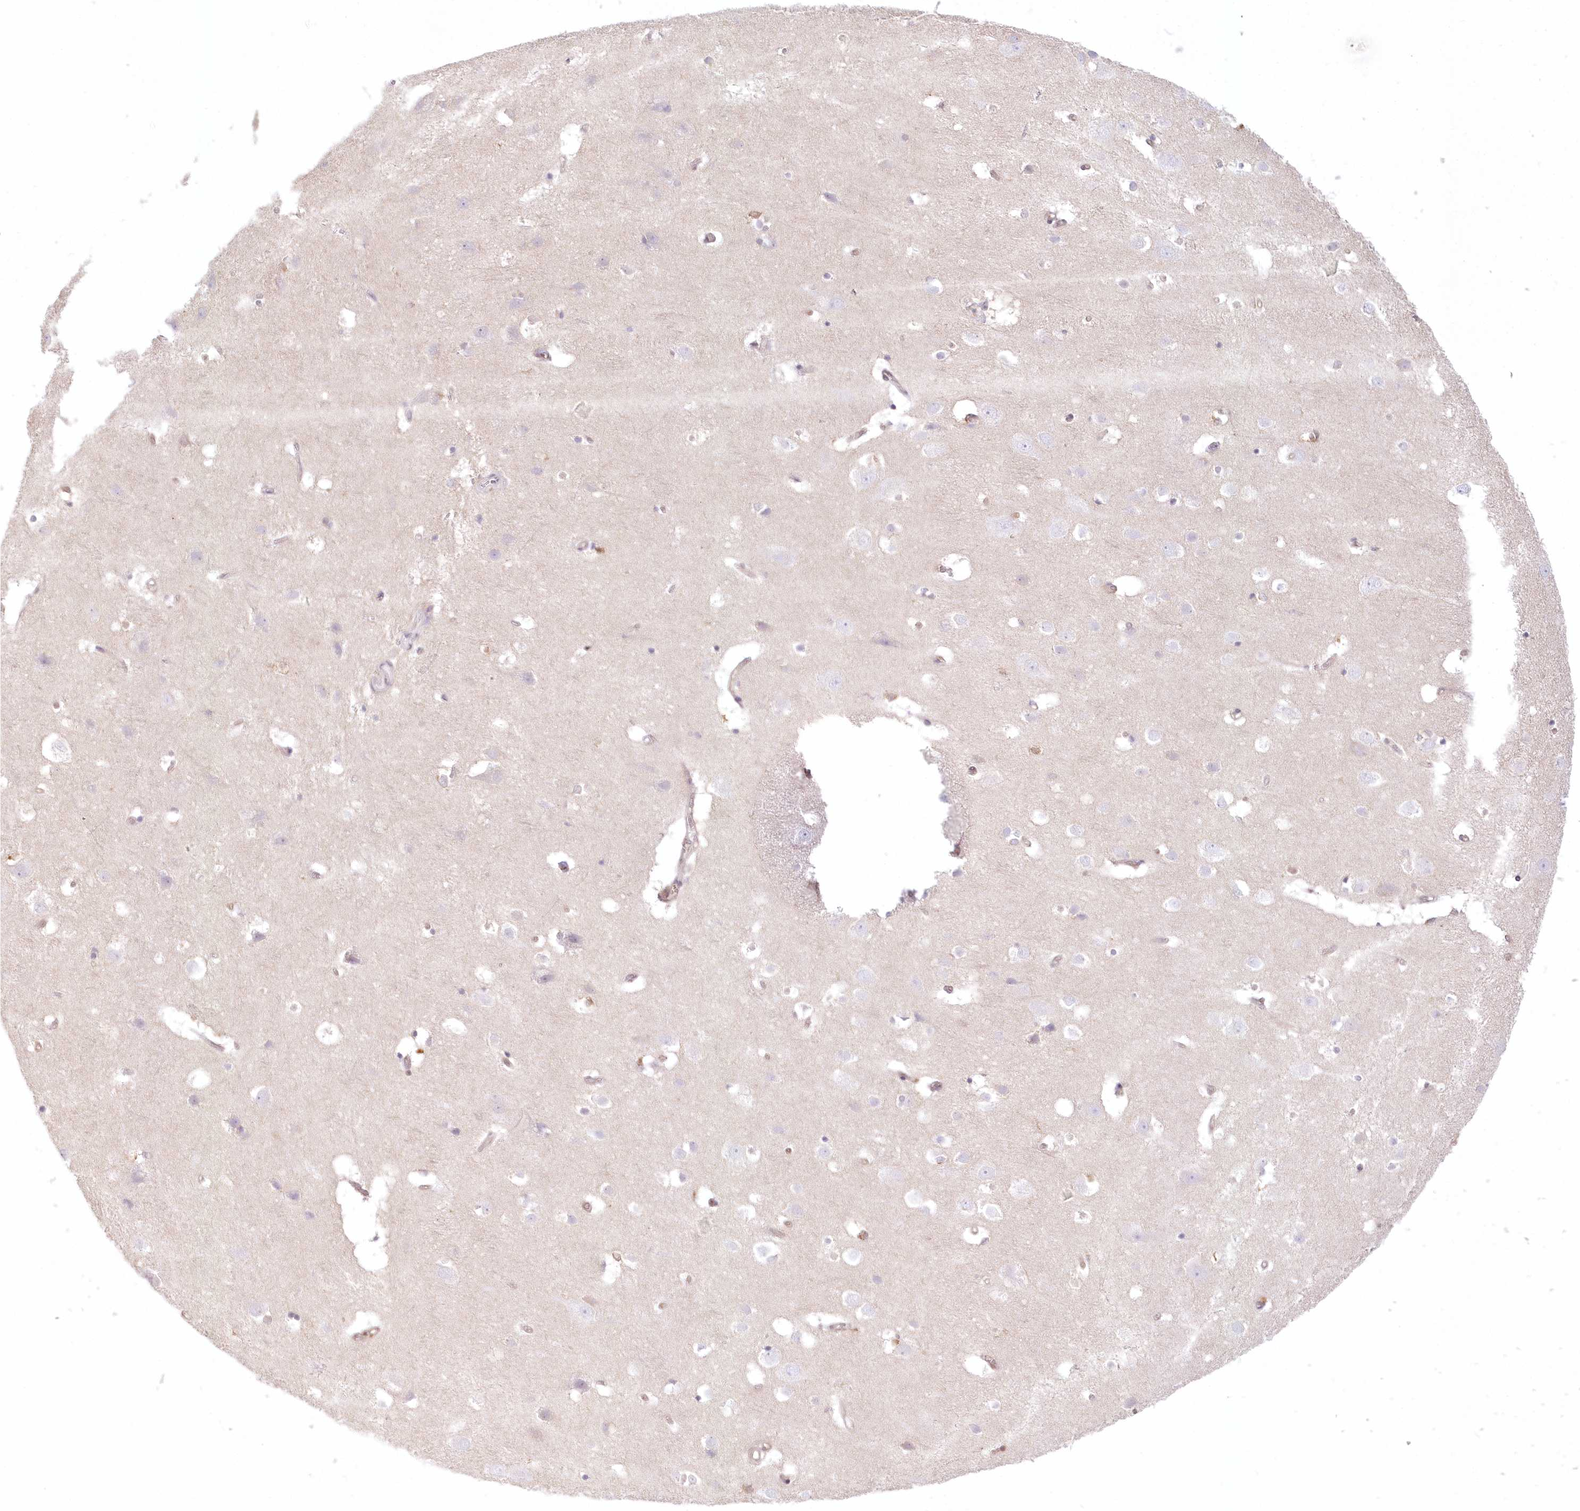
{"staining": {"intensity": "weak", "quantity": "25%-75%", "location": "cytoplasmic/membranous"}, "tissue": "cerebral cortex", "cell_type": "Endothelial cells", "image_type": "normal", "snomed": [{"axis": "morphology", "description": "Normal tissue, NOS"}, {"axis": "topography", "description": "Cerebral cortex"}], "caption": "This image displays benign cerebral cortex stained with immunohistochemistry to label a protein in brown. The cytoplasmic/membranous of endothelial cells show weak positivity for the protein. Nuclei are counter-stained blue.", "gene": "RNPEP", "patient": {"sex": "male", "age": 54}}